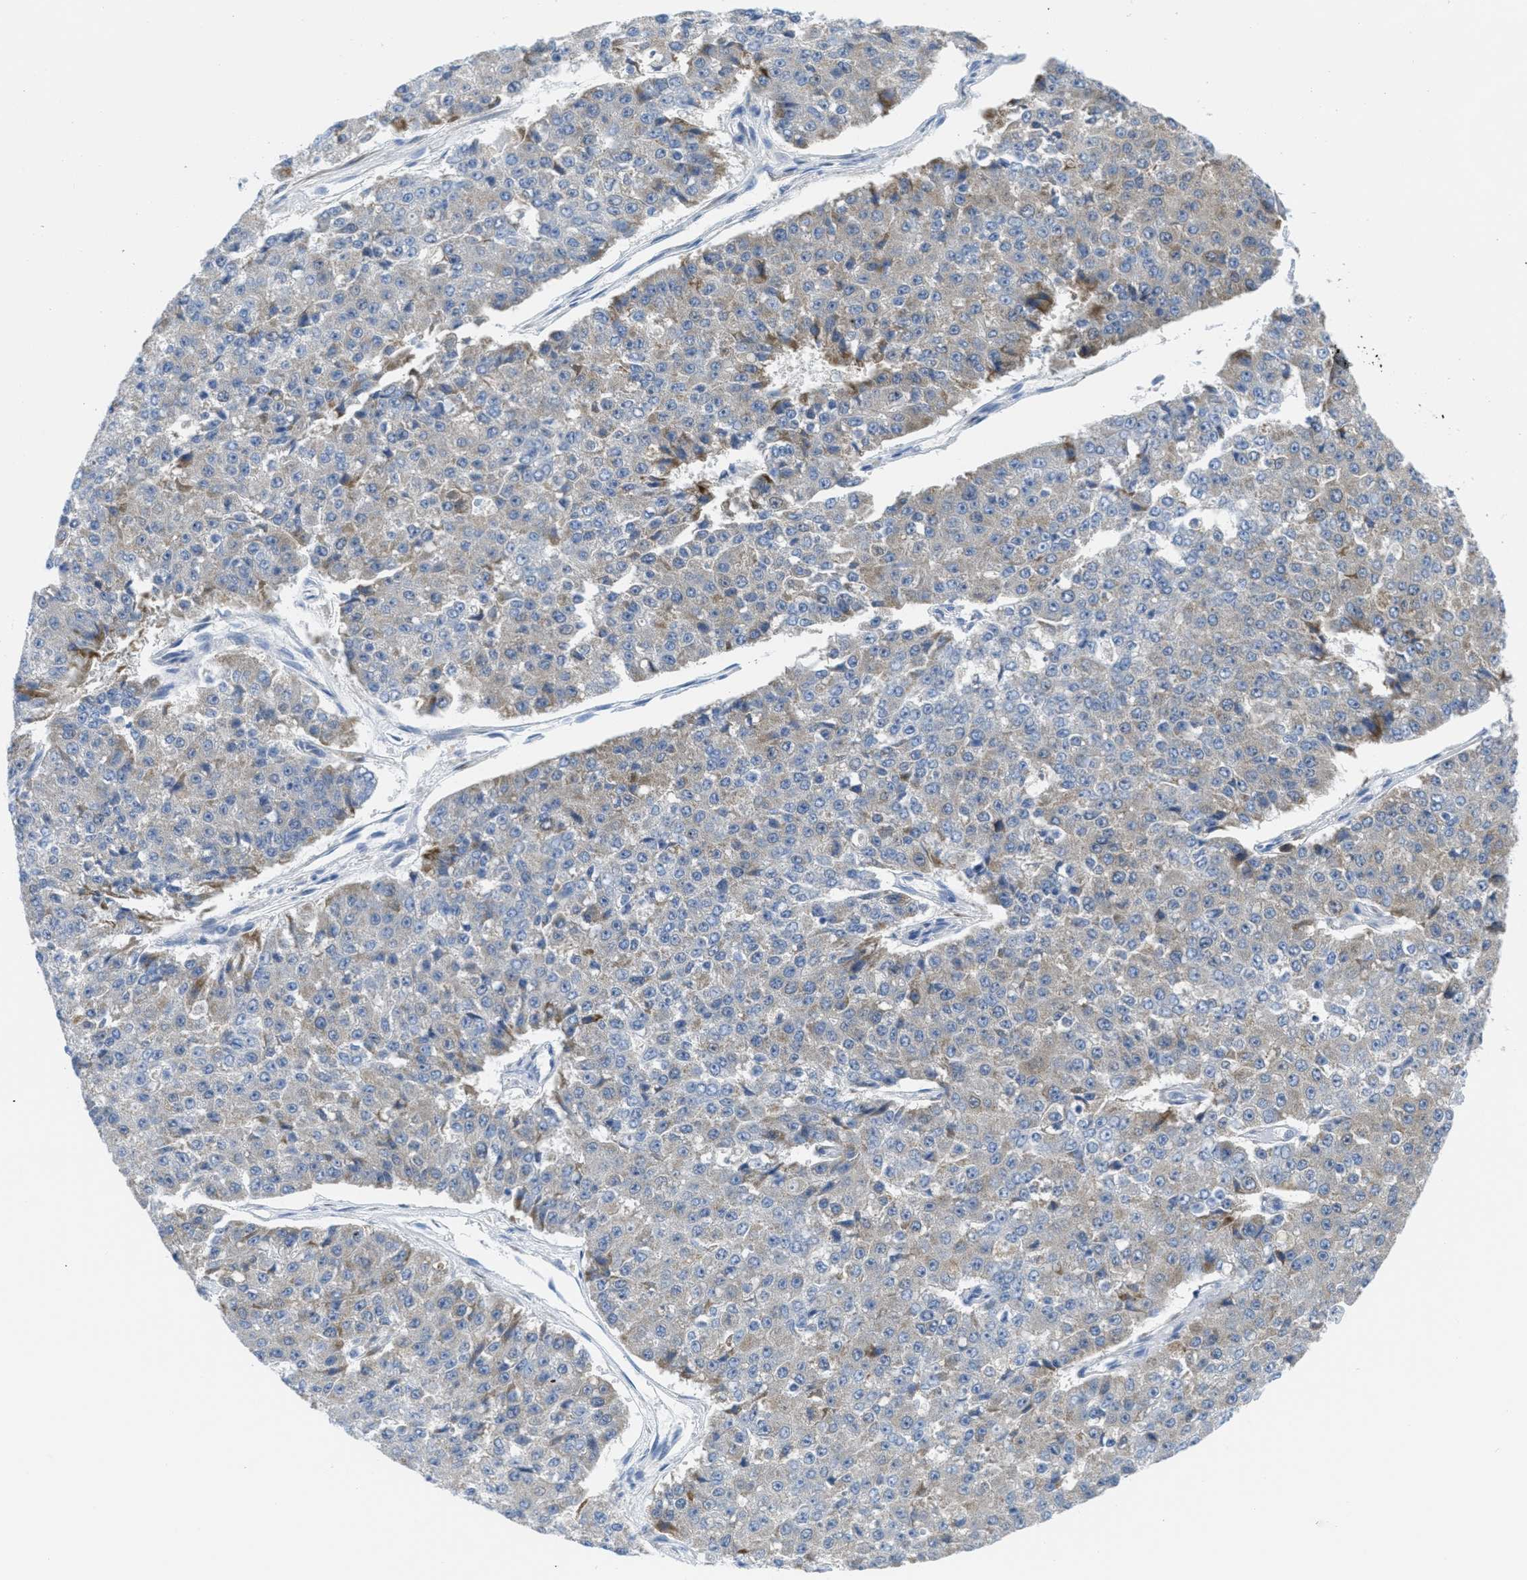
{"staining": {"intensity": "weak", "quantity": ">75%", "location": "cytoplasmic/membranous"}, "tissue": "pancreatic cancer", "cell_type": "Tumor cells", "image_type": "cancer", "snomed": [{"axis": "morphology", "description": "Adenocarcinoma, NOS"}, {"axis": "topography", "description": "Pancreas"}], "caption": "High-magnification brightfield microscopy of pancreatic adenocarcinoma stained with DAB (brown) and counterstained with hematoxylin (blue). tumor cells exhibit weak cytoplasmic/membranous expression is seen in about>75% of cells. The staining was performed using DAB to visualize the protein expression in brown, while the nuclei were stained in blue with hematoxylin (Magnification: 20x).", "gene": "ORC6", "patient": {"sex": "male", "age": 50}}